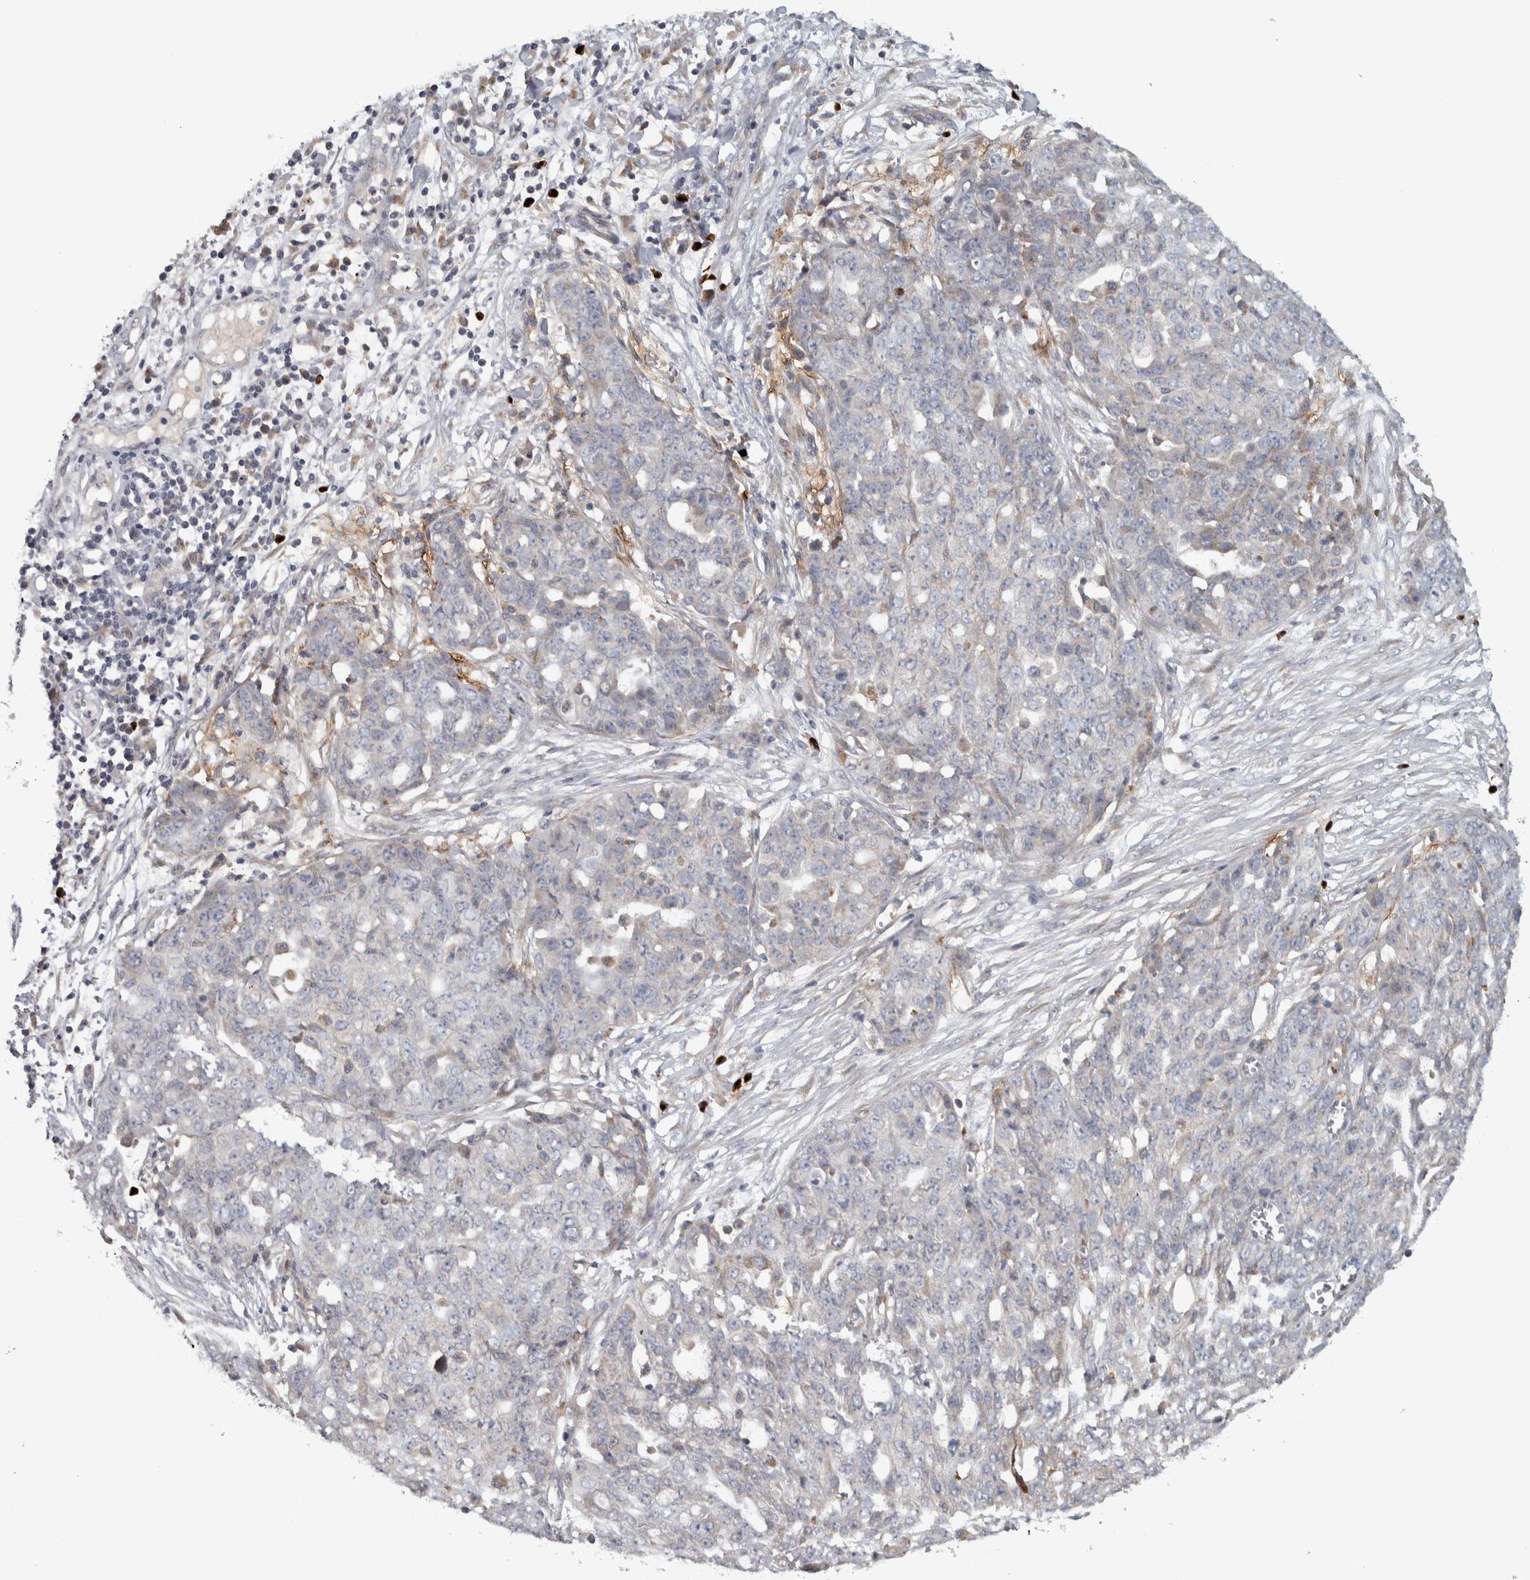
{"staining": {"intensity": "weak", "quantity": "<25%", "location": "cytoplasmic/membranous"}, "tissue": "ovarian cancer", "cell_type": "Tumor cells", "image_type": "cancer", "snomed": [{"axis": "morphology", "description": "Cystadenocarcinoma, serous, NOS"}, {"axis": "topography", "description": "Soft tissue"}, {"axis": "topography", "description": "Ovary"}], "caption": "A micrograph of human ovarian serous cystadenocarcinoma is negative for staining in tumor cells.", "gene": "ADPRM", "patient": {"sex": "female", "age": 57}}